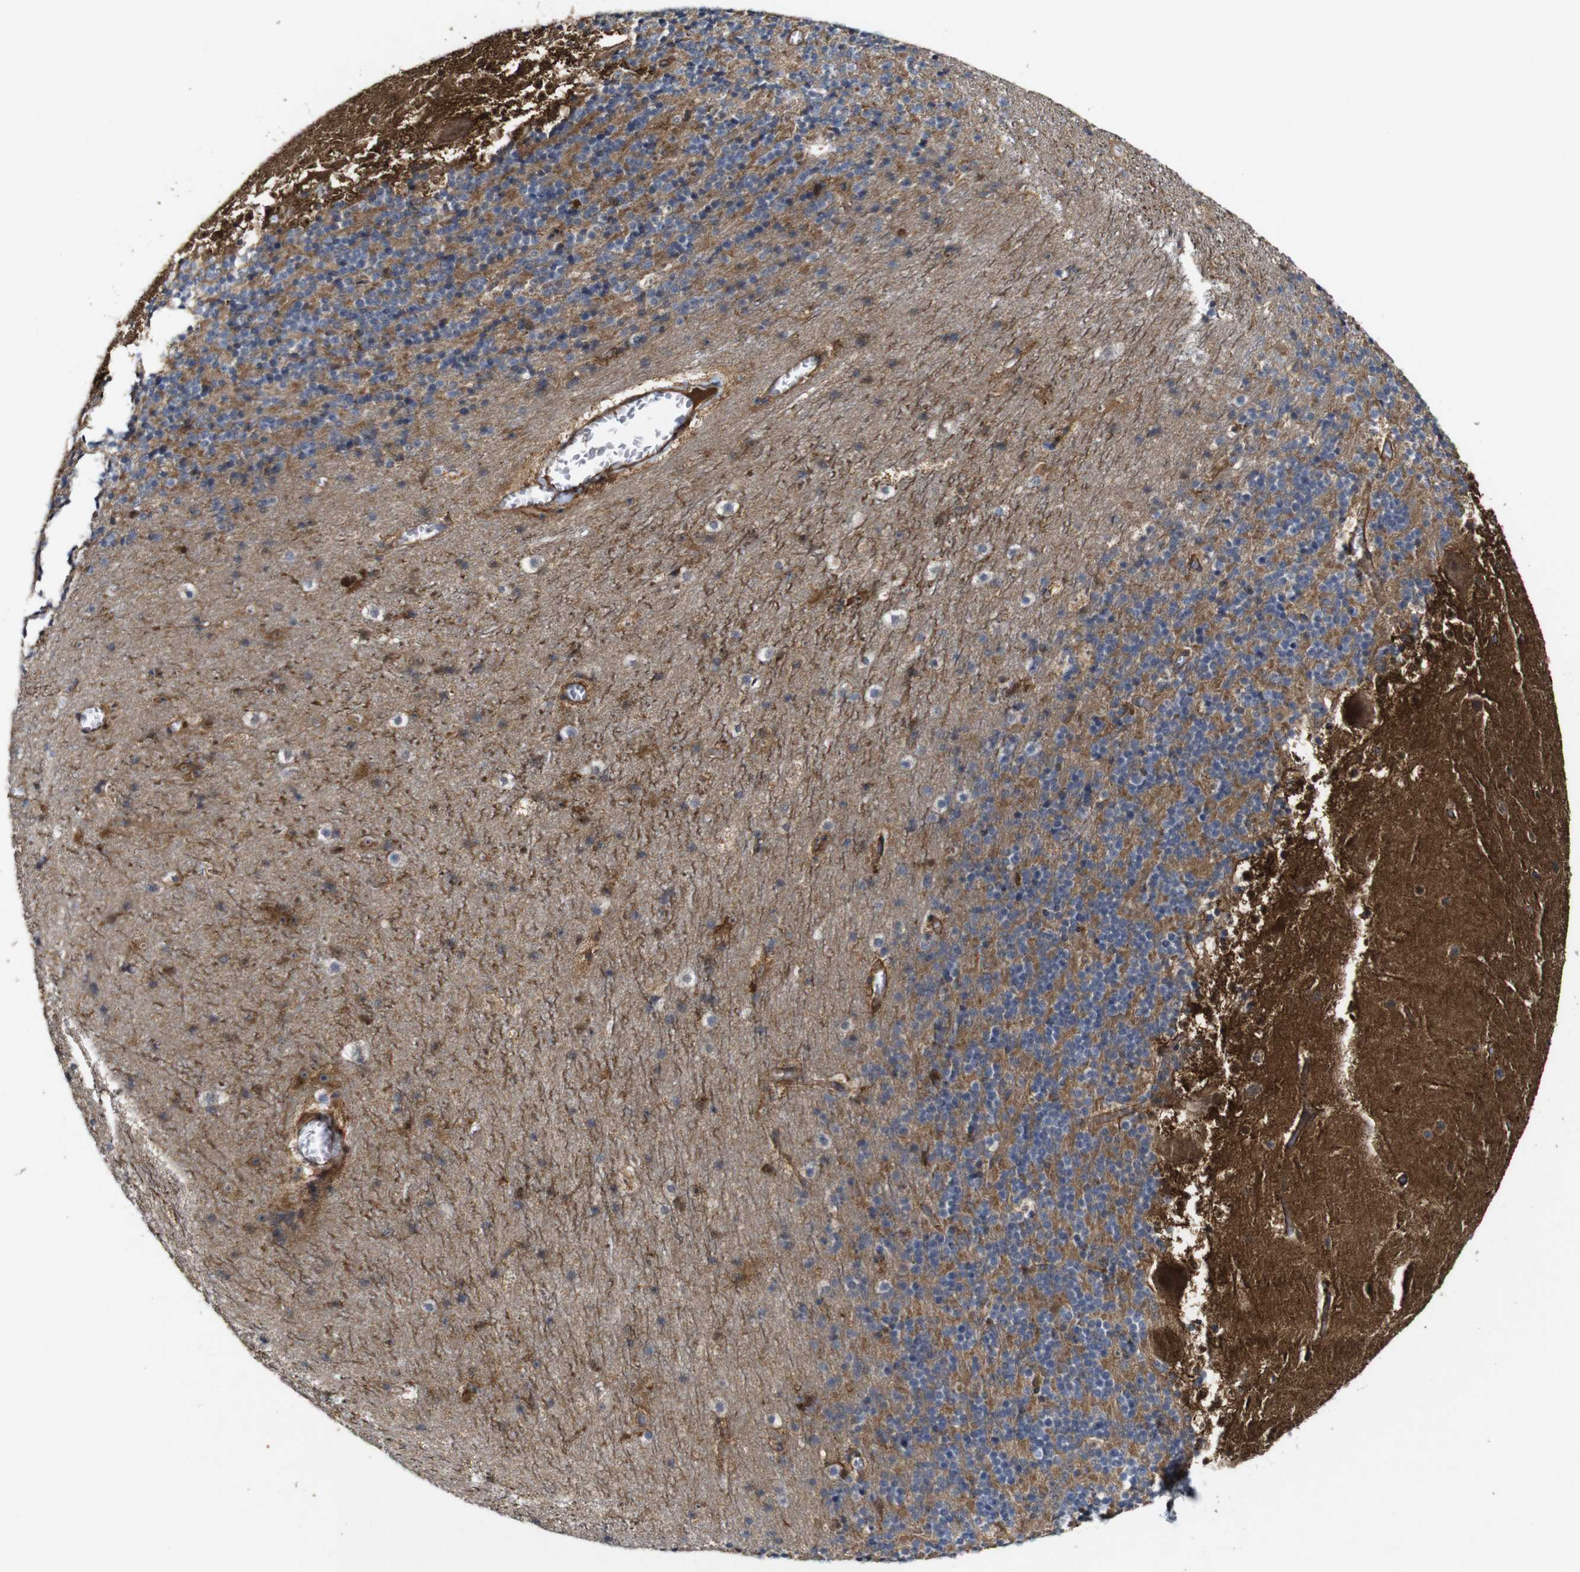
{"staining": {"intensity": "moderate", "quantity": "<25%", "location": "cytoplasmic/membranous"}, "tissue": "cerebellum", "cell_type": "Cells in granular layer", "image_type": "normal", "snomed": [{"axis": "morphology", "description": "Normal tissue, NOS"}, {"axis": "topography", "description": "Cerebellum"}], "caption": "Immunohistochemical staining of benign human cerebellum exhibits moderate cytoplasmic/membranous protein staining in approximately <25% of cells in granular layer. (Brightfield microscopy of DAB IHC at high magnification).", "gene": "GSDME", "patient": {"sex": "male", "age": 45}}